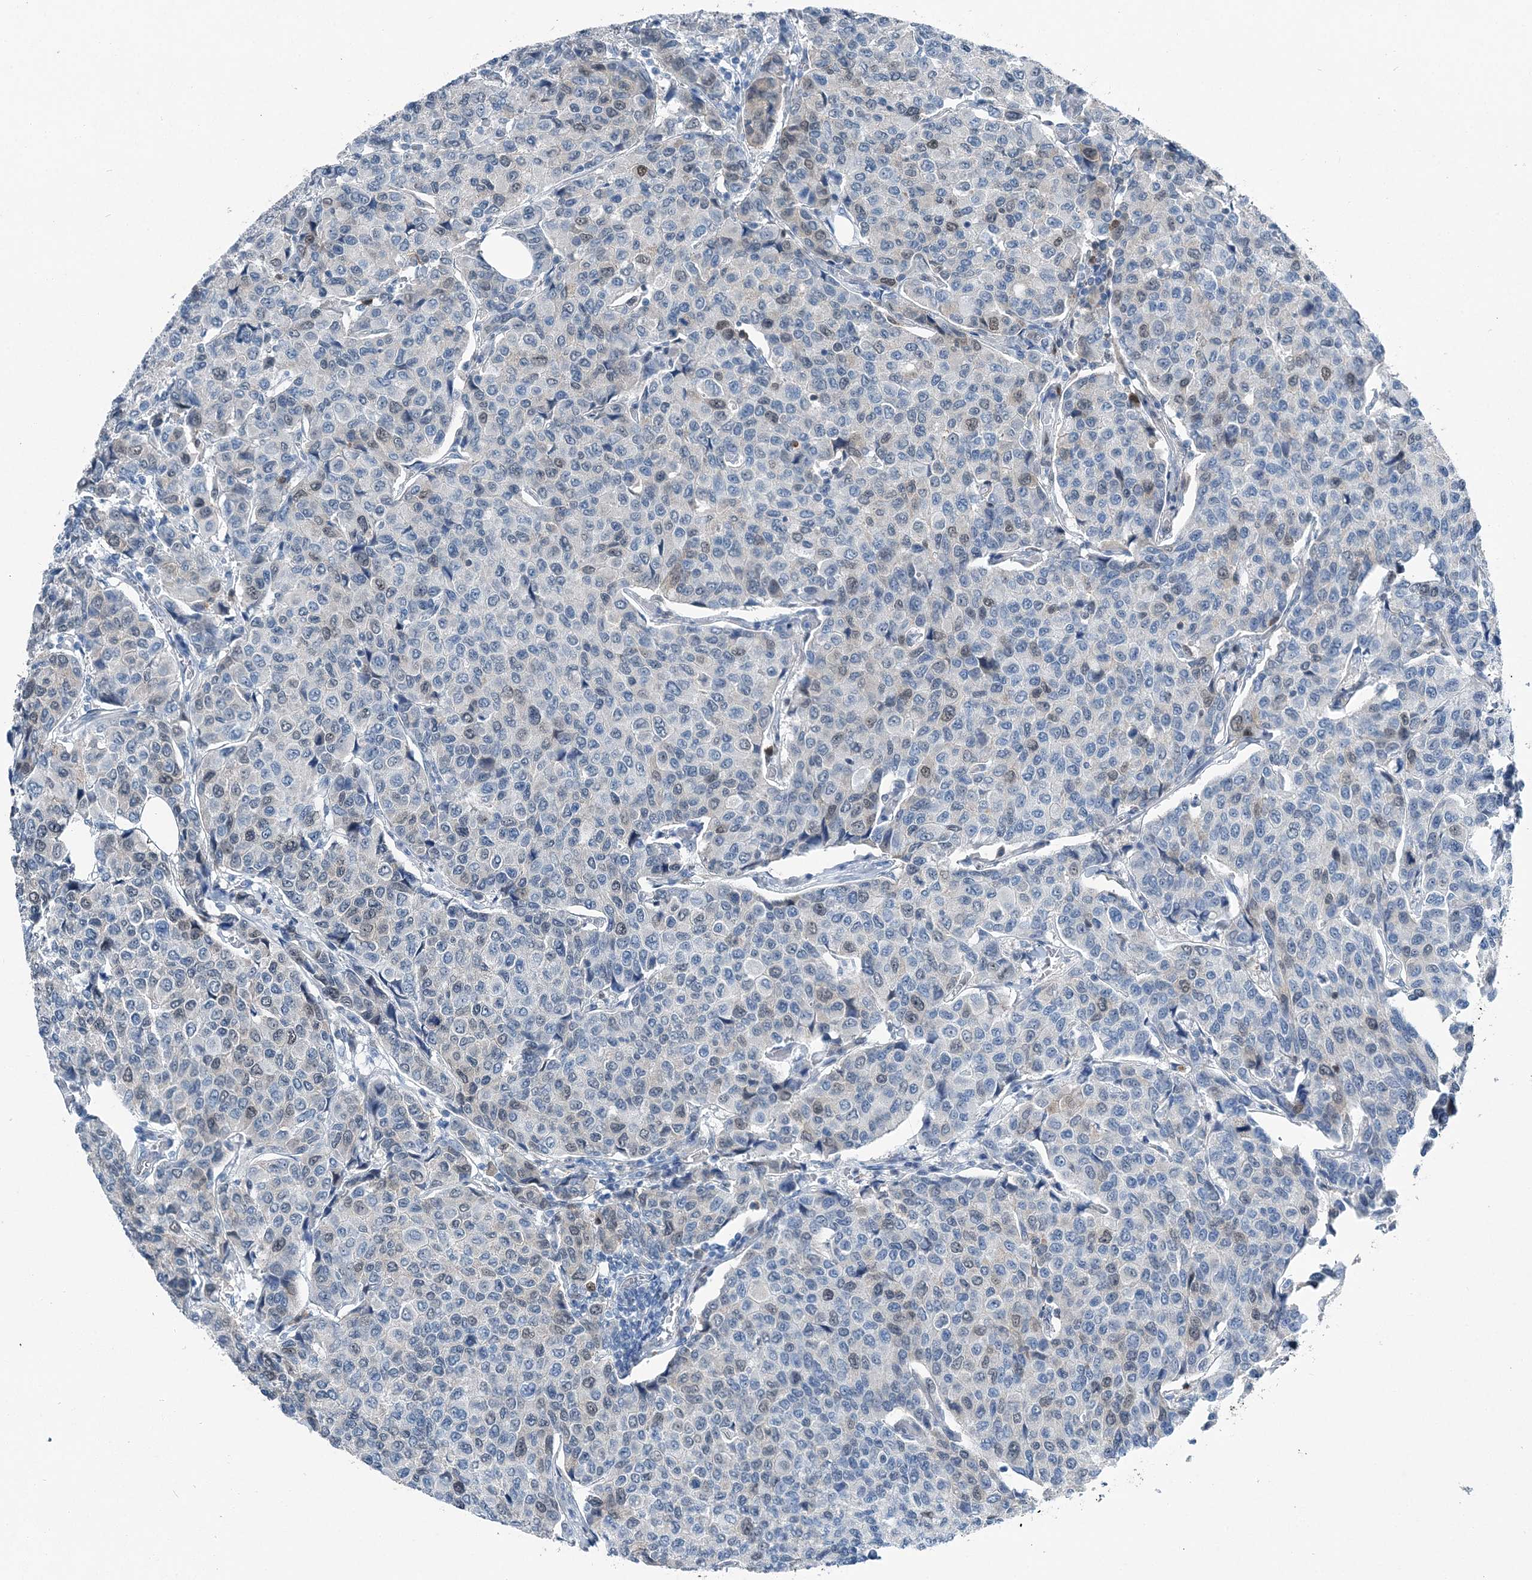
{"staining": {"intensity": "weak", "quantity": "<25%", "location": "nuclear"}, "tissue": "breast cancer", "cell_type": "Tumor cells", "image_type": "cancer", "snomed": [{"axis": "morphology", "description": "Duct carcinoma"}, {"axis": "topography", "description": "Breast"}], "caption": "A high-resolution micrograph shows immunohistochemistry (IHC) staining of breast infiltrating ductal carcinoma, which demonstrates no significant positivity in tumor cells.", "gene": "HAT1", "patient": {"sex": "female", "age": 55}}